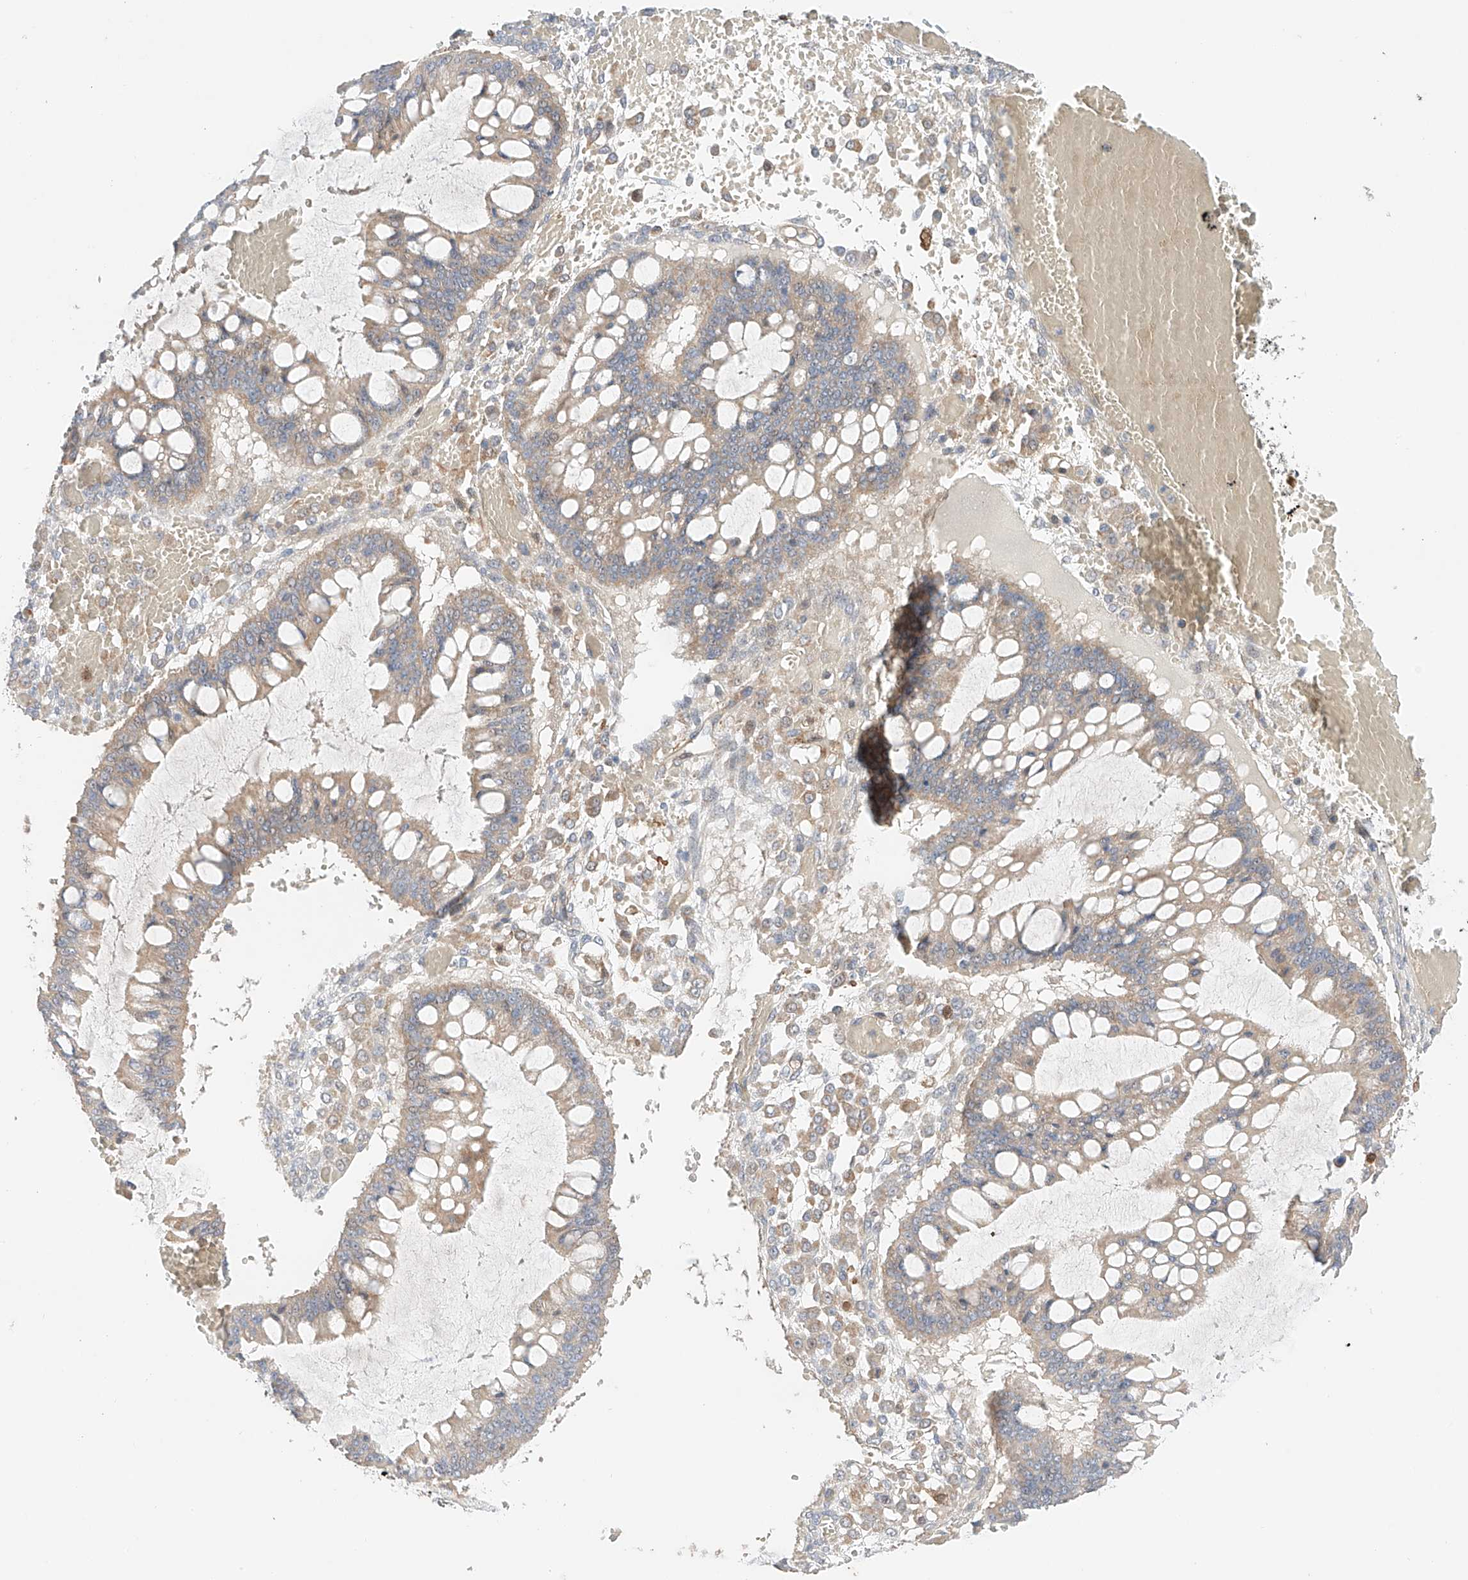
{"staining": {"intensity": "weak", "quantity": "25%-75%", "location": "cytoplasmic/membranous"}, "tissue": "ovarian cancer", "cell_type": "Tumor cells", "image_type": "cancer", "snomed": [{"axis": "morphology", "description": "Cystadenocarcinoma, mucinous, NOS"}, {"axis": "topography", "description": "Ovary"}], "caption": "DAB immunohistochemical staining of human mucinous cystadenocarcinoma (ovarian) displays weak cytoplasmic/membranous protein expression in approximately 25%-75% of tumor cells.", "gene": "IGSF22", "patient": {"sex": "female", "age": 73}}